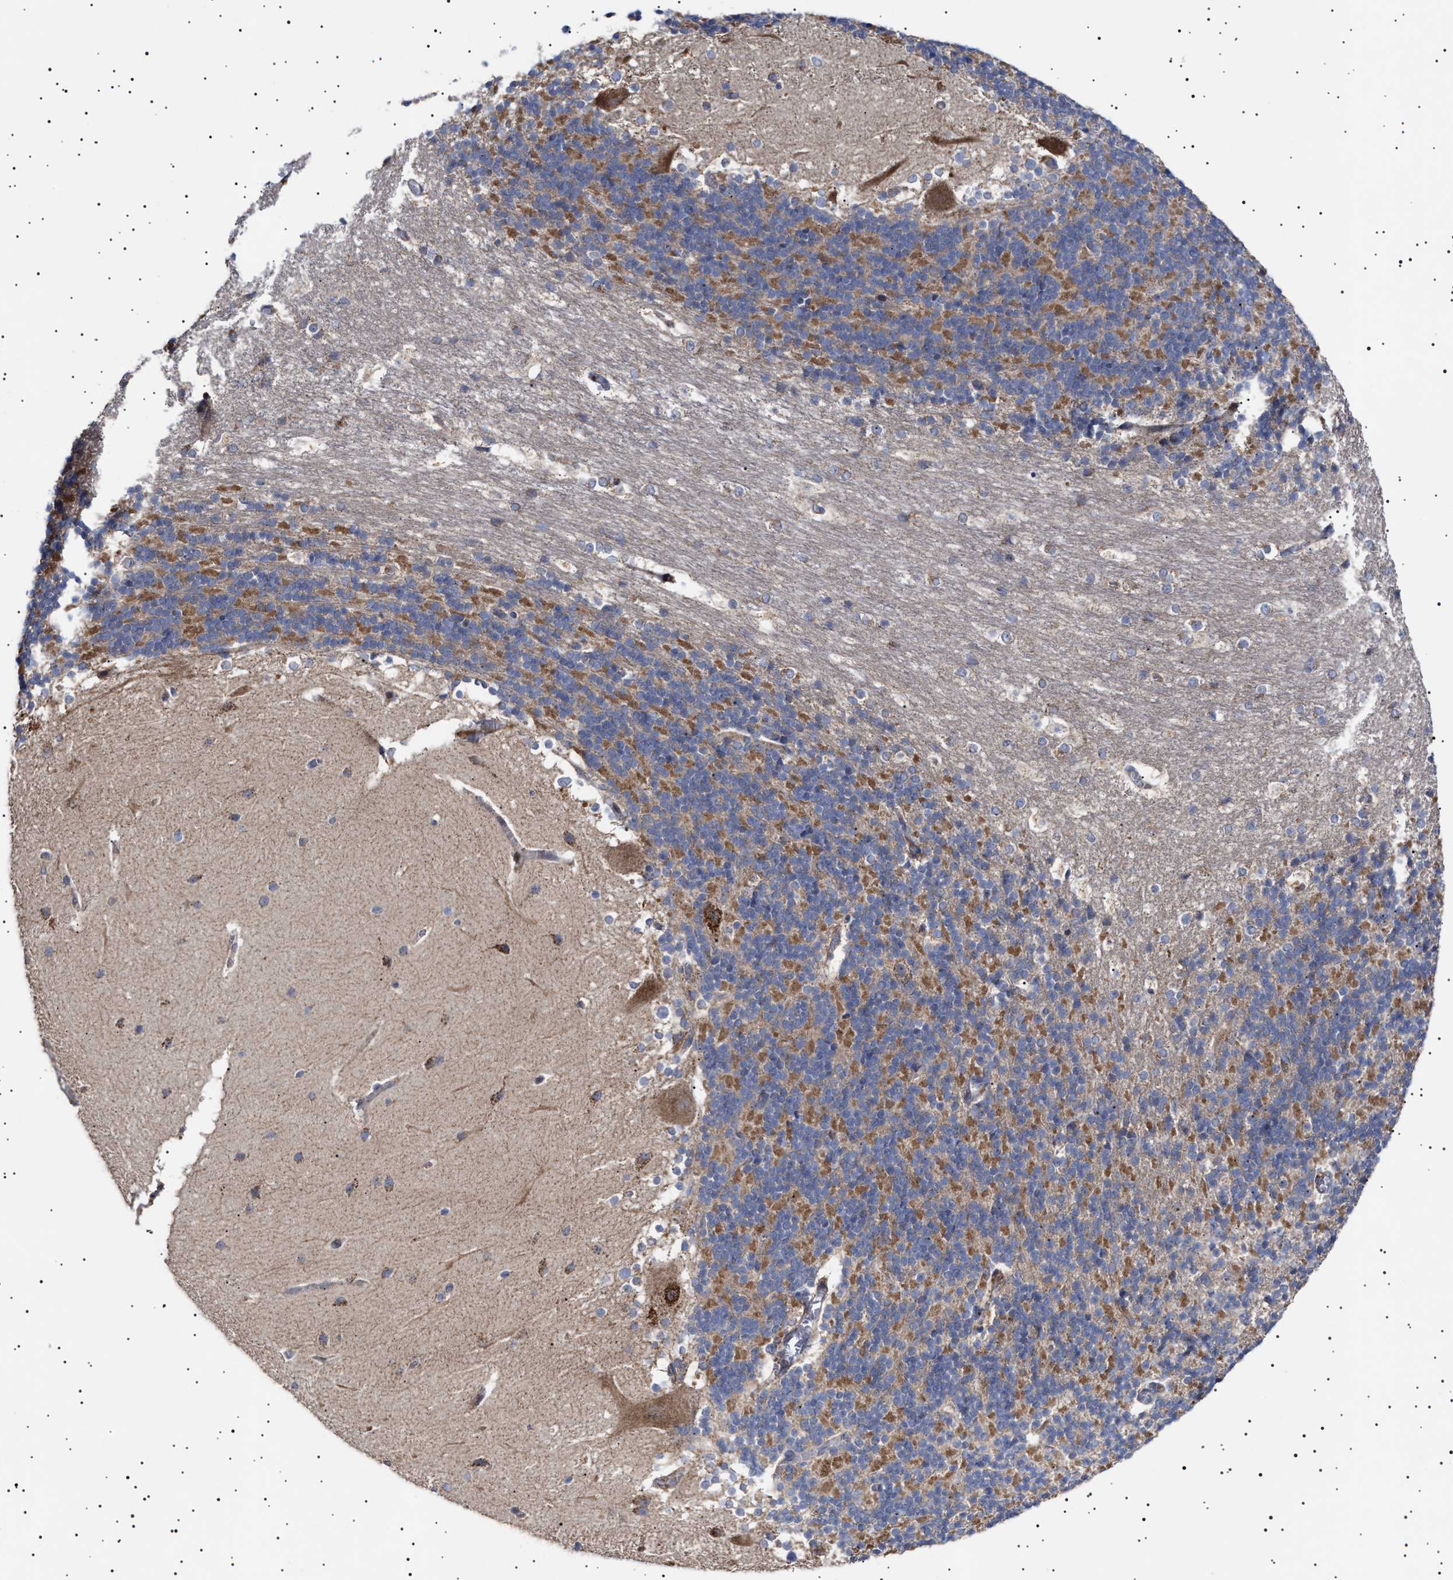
{"staining": {"intensity": "moderate", "quantity": "25%-75%", "location": "cytoplasmic/membranous"}, "tissue": "cerebellum", "cell_type": "Cells in granular layer", "image_type": "normal", "snomed": [{"axis": "morphology", "description": "Normal tissue, NOS"}, {"axis": "topography", "description": "Cerebellum"}], "caption": "Brown immunohistochemical staining in unremarkable human cerebellum demonstrates moderate cytoplasmic/membranous expression in about 25%-75% of cells in granular layer. (DAB = brown stain, brightfield microscopy at high magnification).", "gene": "MRPL10", "patient": {"sex": "female", "age": 19}}